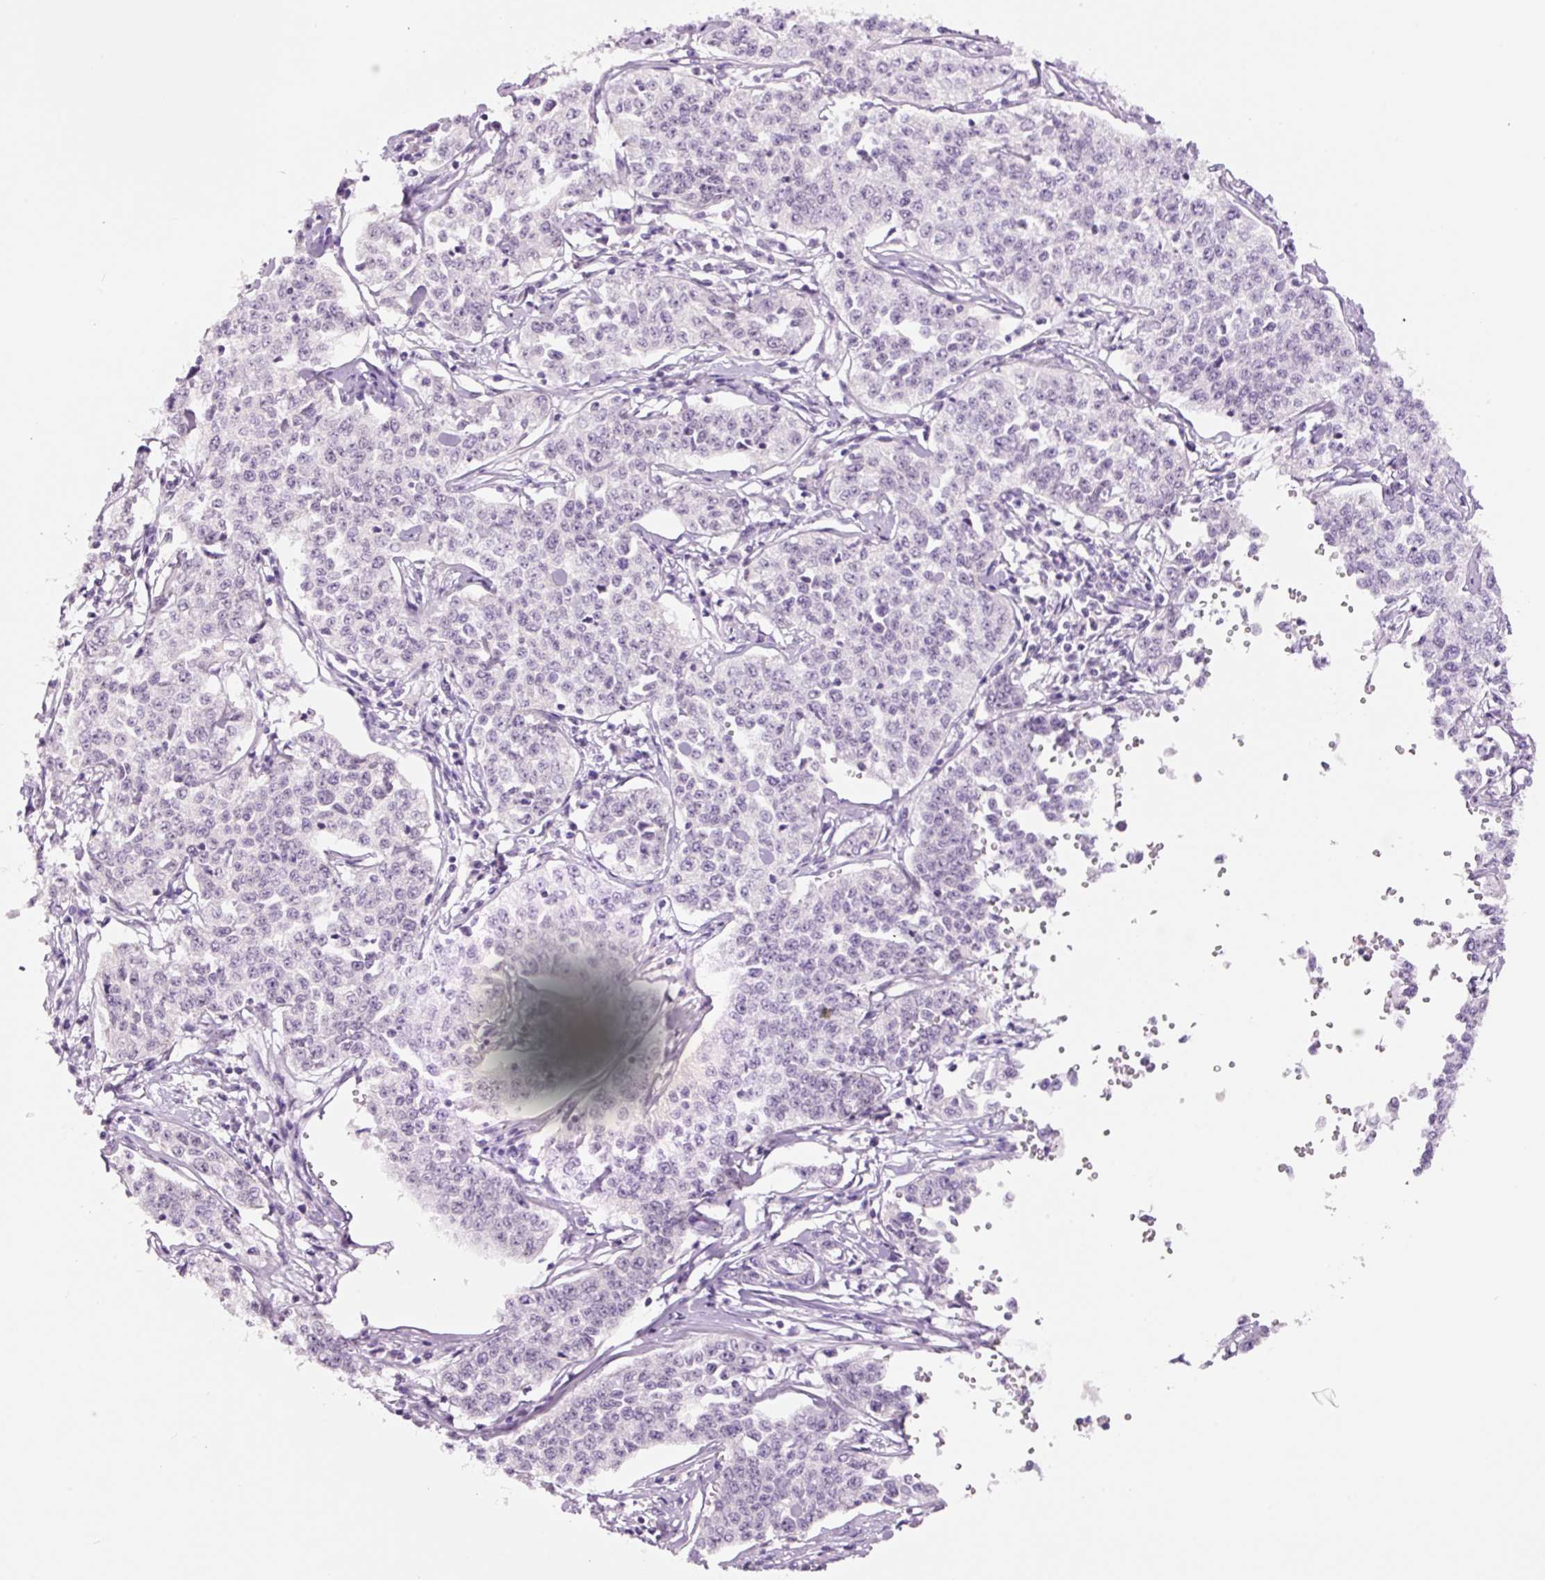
{"staining": {"intensity": "negative", "quantity": "none", "location": "none"}, "tissue": "cervical cancer", "cell_type": "Tumor cells", "image_type": "cancer", "snomed": [{"axis": "morphology", "description": "Squamous cell carcinoma, NOS"}, {"axis": "topography", "description": "Cervix"}], "caption": "Tumor cells are negative for protein expression in human cervical squamous cell carcinoma.", "gene": "GCG", "patient": {"sex": "female", "age": 35}}